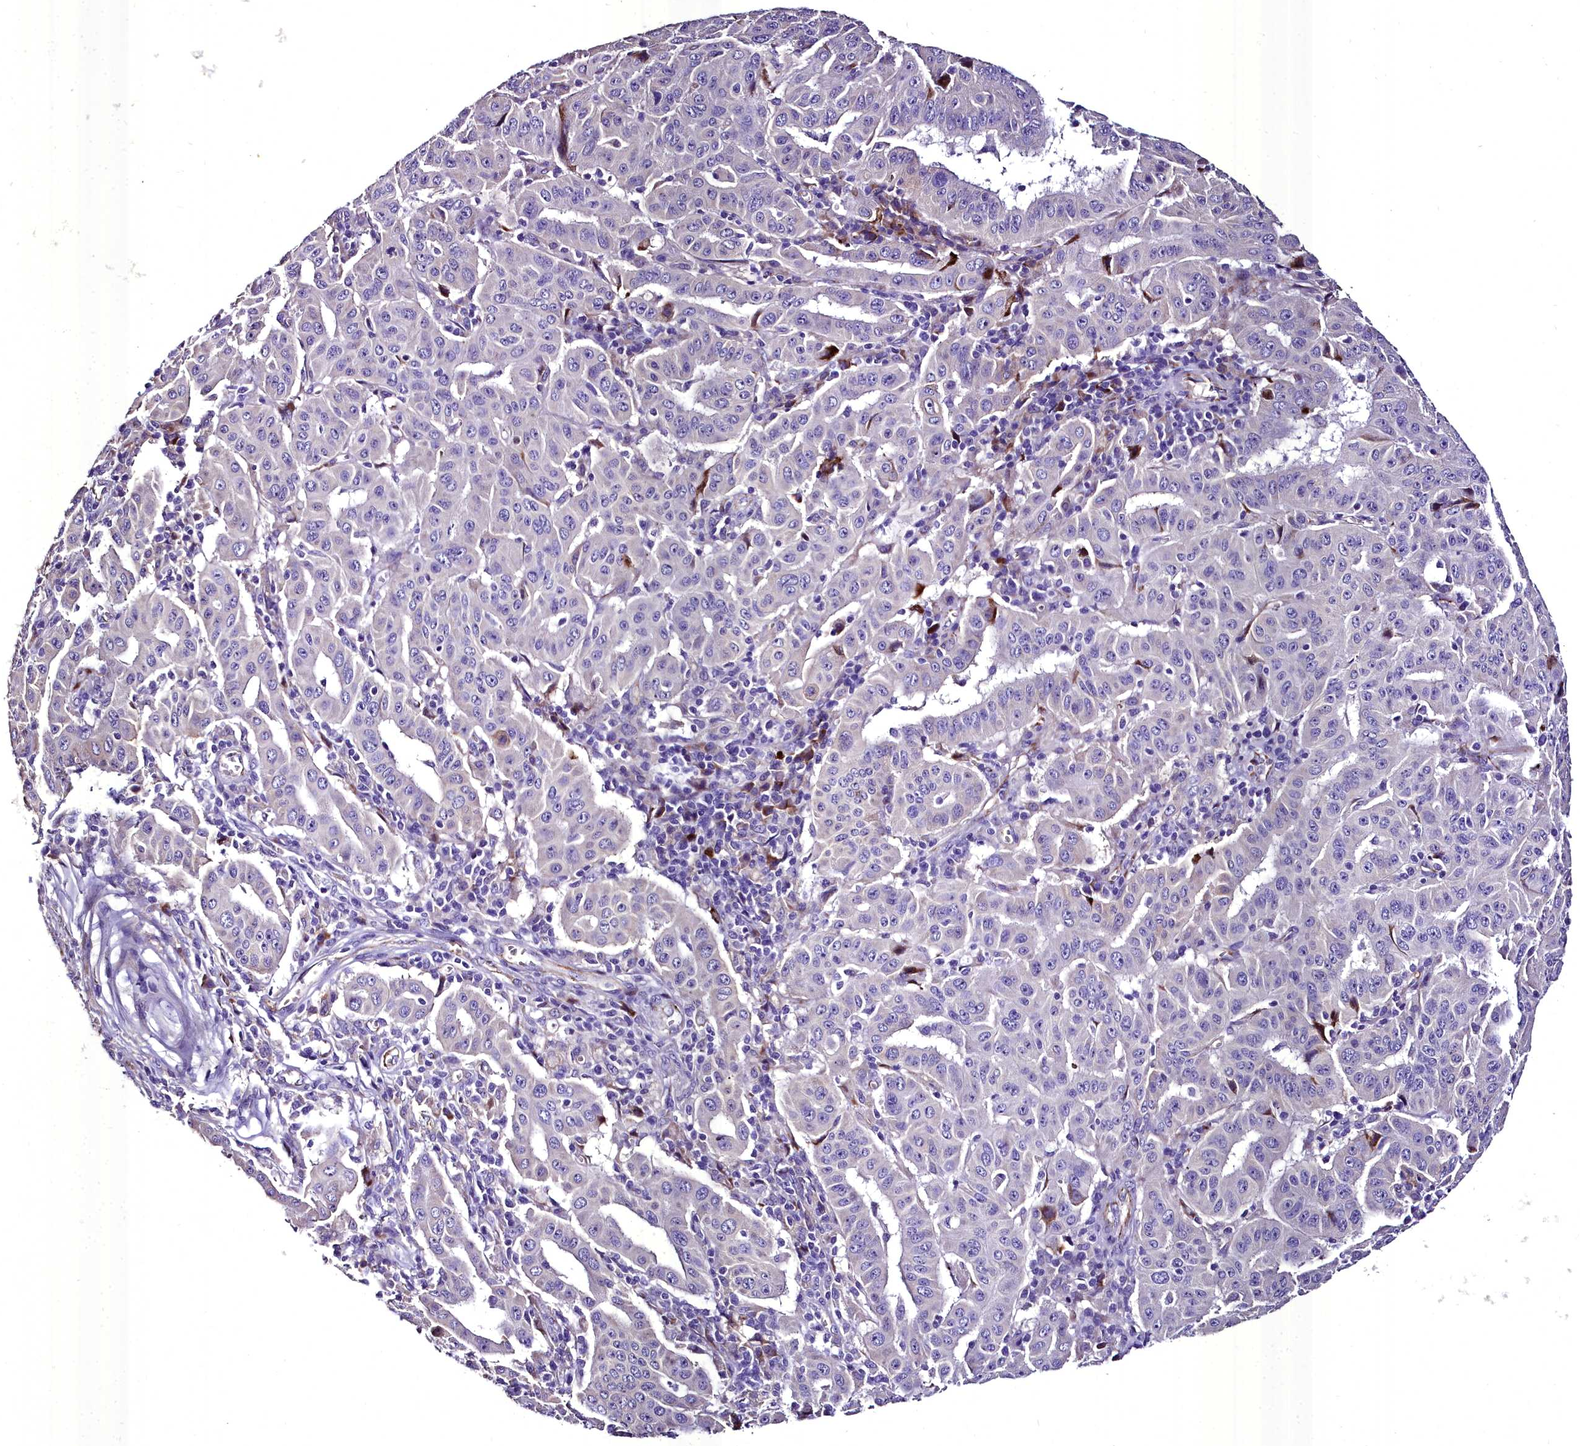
{"staining": {"intensity": "negative", "quantity": "none", "location": "none"}, "tissue": "pancreatic cancer", "cell_type": "Tumor cells", "image_type": "cancer", "snomed": [{"axis": "morphology", "description": "Adenocarcinoma, NOS"}, {"axis": "topography", "description": "Pancreas"}], "caption": "IHC image of pancreatic adenocarcinoma stained for a protein (brown), which reveals no expression in tumor cells.", "gene": "MS4A18", "patient": {"sex": "male", "age": 63}}